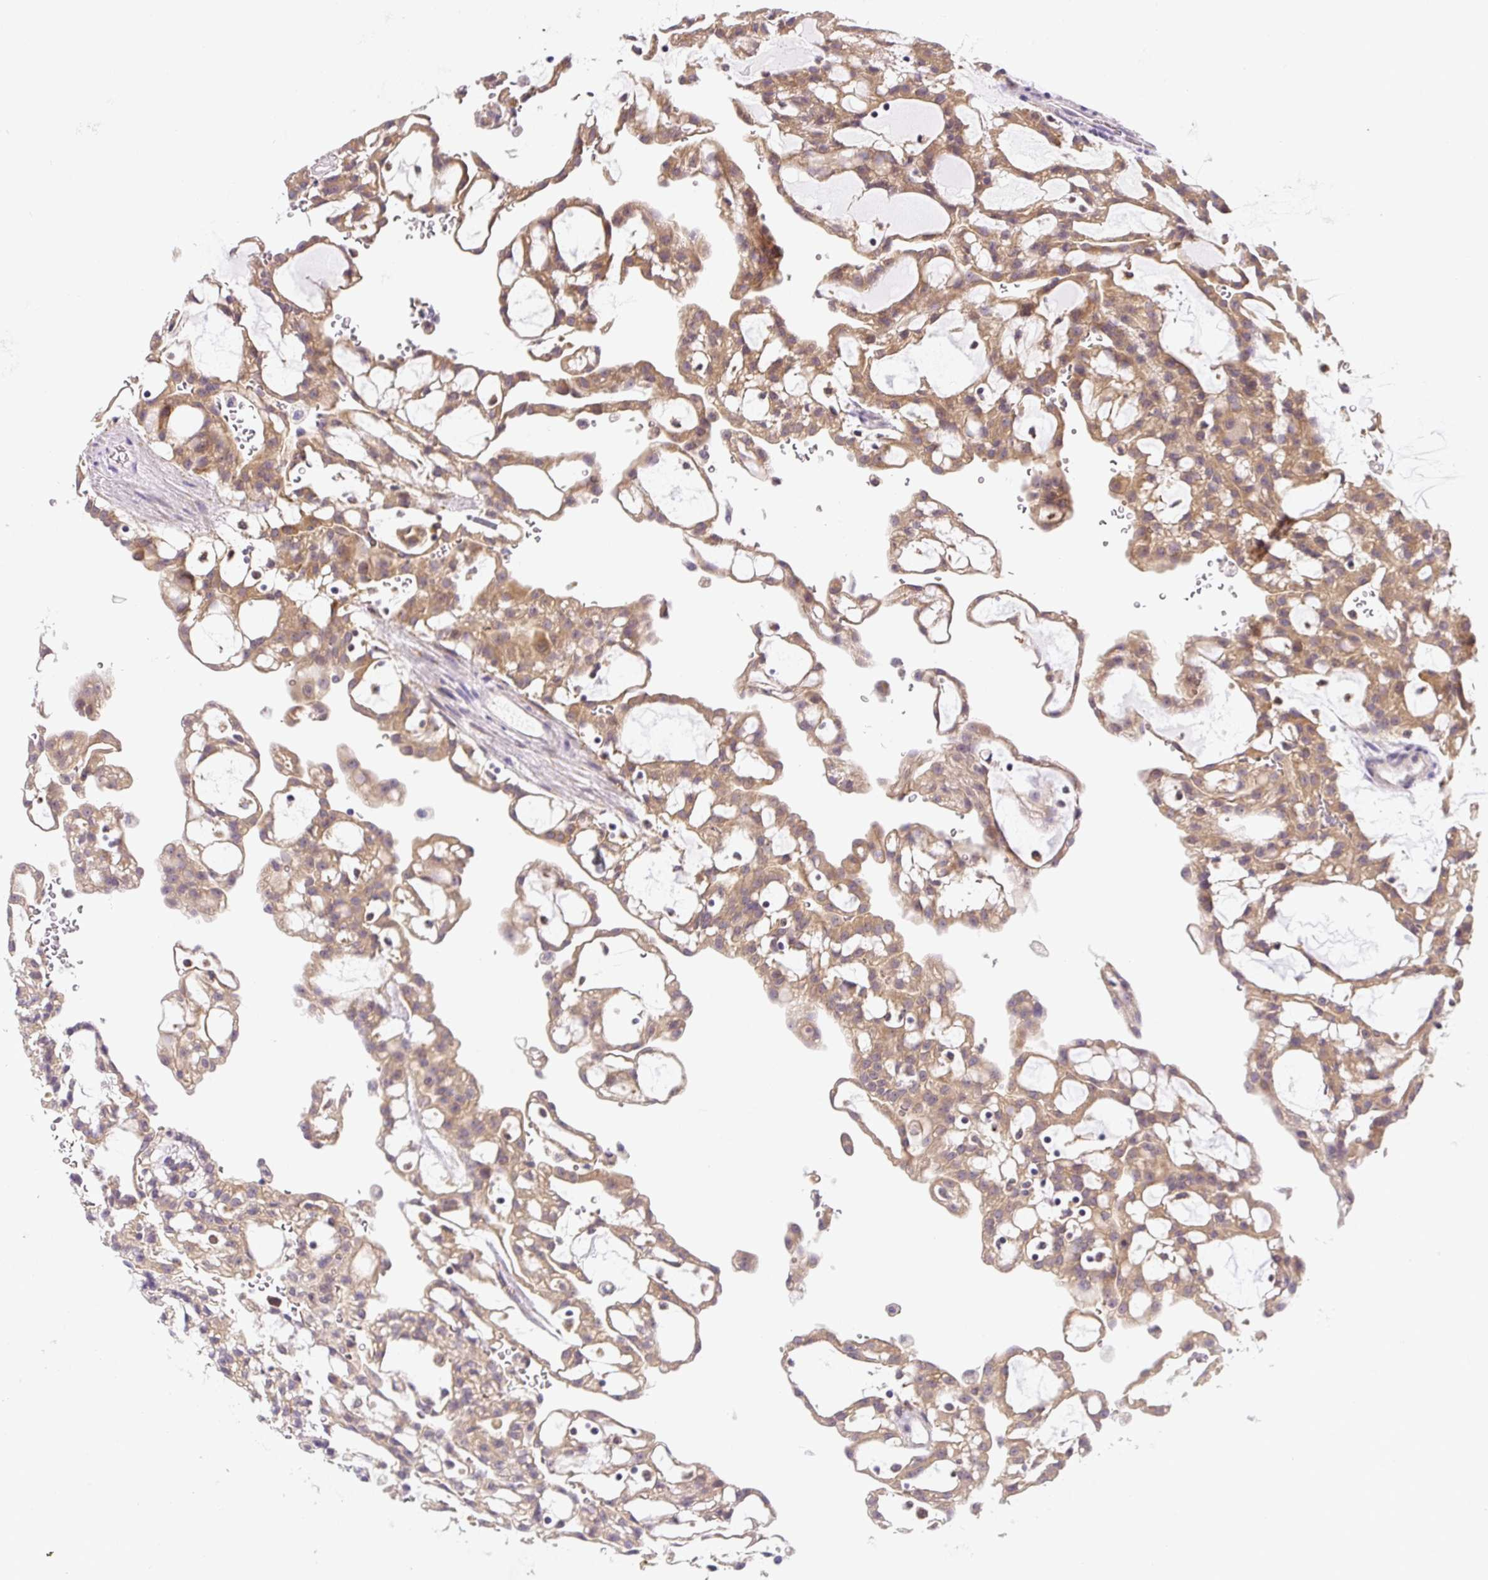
{"staining": {"intensity": "moderate", "quantity": ">75%", "location": "cytoplasmic/membranous"}, "tissue": "renal cancer", "cell_type": "Tumor cells", "image_type": "cancer", "snomed": [{"axis": "morphology", "description": "Adenocarcinoma, NOS"}, {"axis": "topography", "description": "Kidney"}], "caption": "Human renal cancer stained for a protein (brown) exhibits moderate cytoplasmic/membranous positive positivity in approximately >75% of tumor cells.", "gene": "PLA2G4A", "patient": {"sex": "male", "age": 63}}